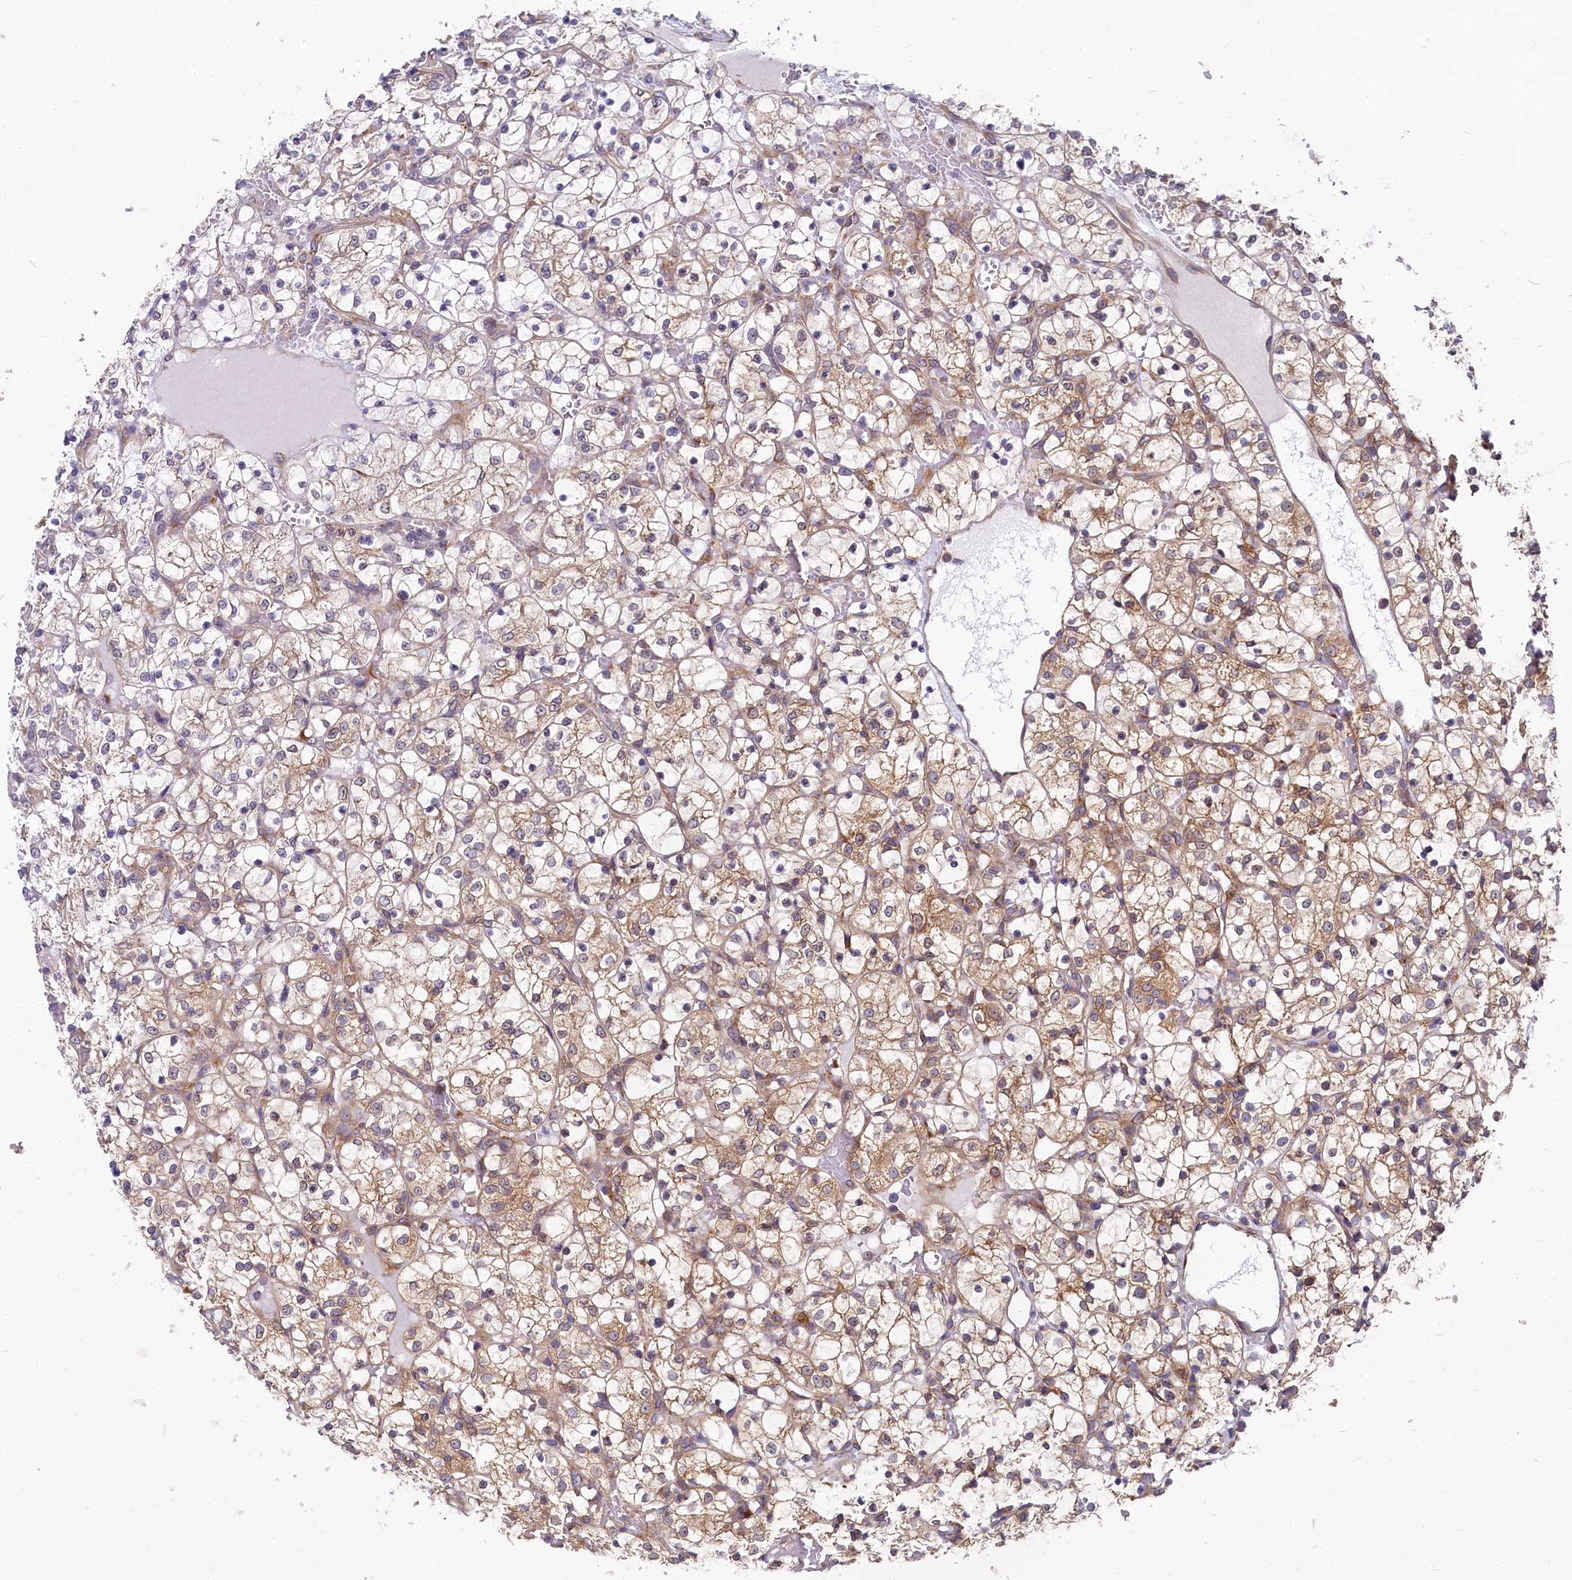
{"staining": {"intensity": "moderate", "quantity": ">75%", "location": "cytoplasmic/membranous"}, "tissue": "renal cancer", "cell_type": "Tumor cells", "image_type": "cancer", "snomed": [{"axis": "morphology", "description": "Adenocarcinoma, NOS"}, {"axis": "topography", "description": "Kidney"}], "caption": "Immunohistochemical staining of human renal cancer (adenocarcinoma) displays medium levels of moderate cytoplasmic/membranous positivity in approximately >75% of tumor cells. The protein is stained brown, and the nuclei are stained in blue (DAB (3,3'-diaminobenzidine) IHC with brightfield microscopy, high magnification).", "gene": "EIF2B2", "patient": {"sex": "female", "age": 69}}